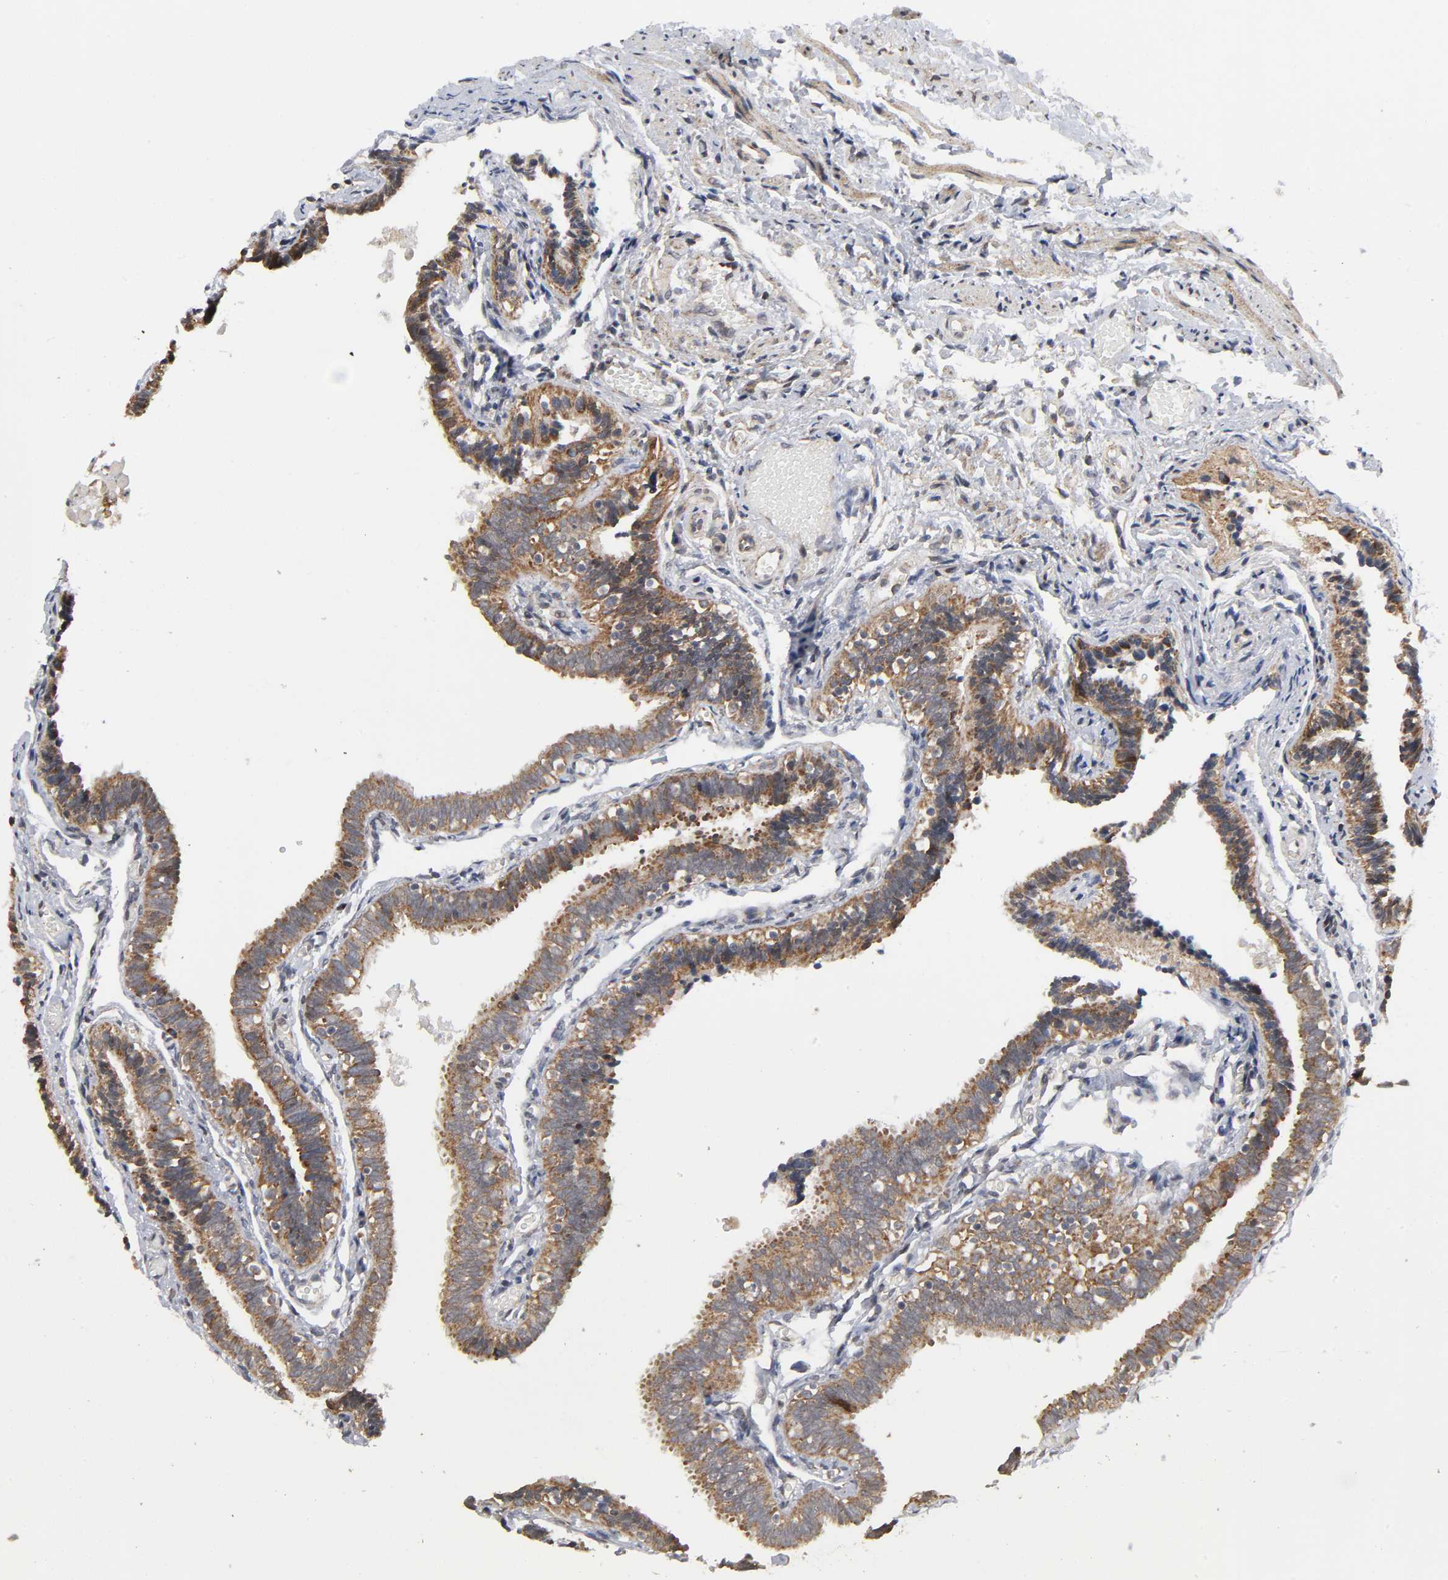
{"staining": {"intensity": "moderate", "quantity": ">75%", "location": "cytoplasmic/membranous"}, "tissue": "fallopian tube", "cell_type": "Glandular cells", "image_type": "normal", "snomed": [{"axis": "morphology", "description": "Normal tissue, NOS"}, {"axis": "topography", "description": "Fallopian tube"}], "caption": "High-power microscopy captured an IHC histopathology image of normal fallopian tube, revealing moderate cytoplasmic/membranous positivity in approximately >75% of glandular cells.", "gene": "SLC30A9", "patient": {"sex": "female", "age": 46}}